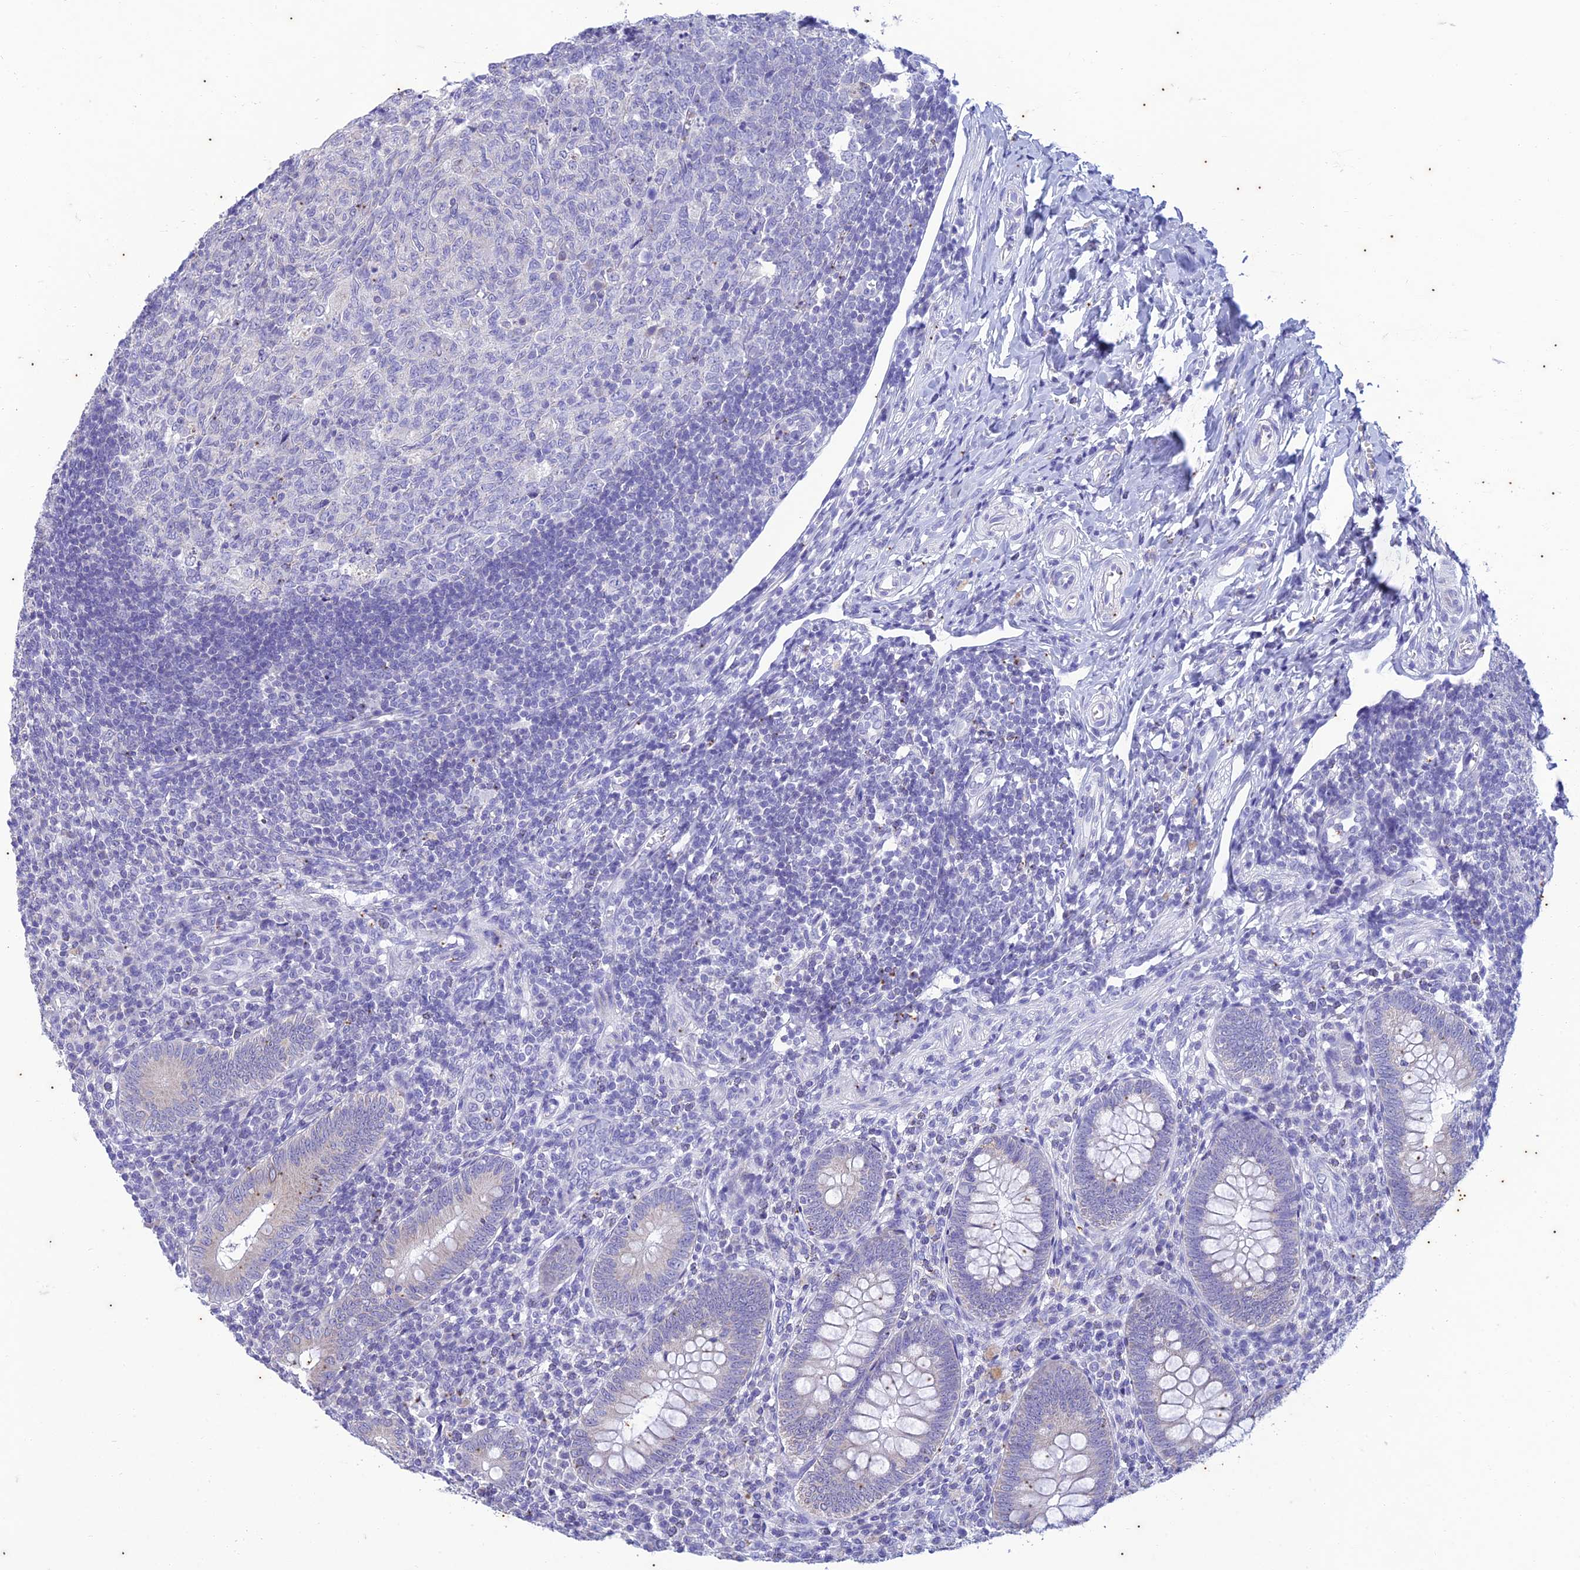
{"staining": {"intensity": "weak", "quantity": "<25%", "location": "cytoplasmic/membranous"}, "tissue": "appendix", "cell_type": "Glandular cells", "image_type": "normal", "snomed": [{"axis": "morphology", "description": "Normal tissue, NOS"}, {"axis": "topography", "description": "Appendix"}], "caption": "This is a image of immunohistochemistry staining of normal appendix, which shows no staining in glandular cells.", "gene": "TMEM40", "patient": {"sex": "male", "age": 14}}